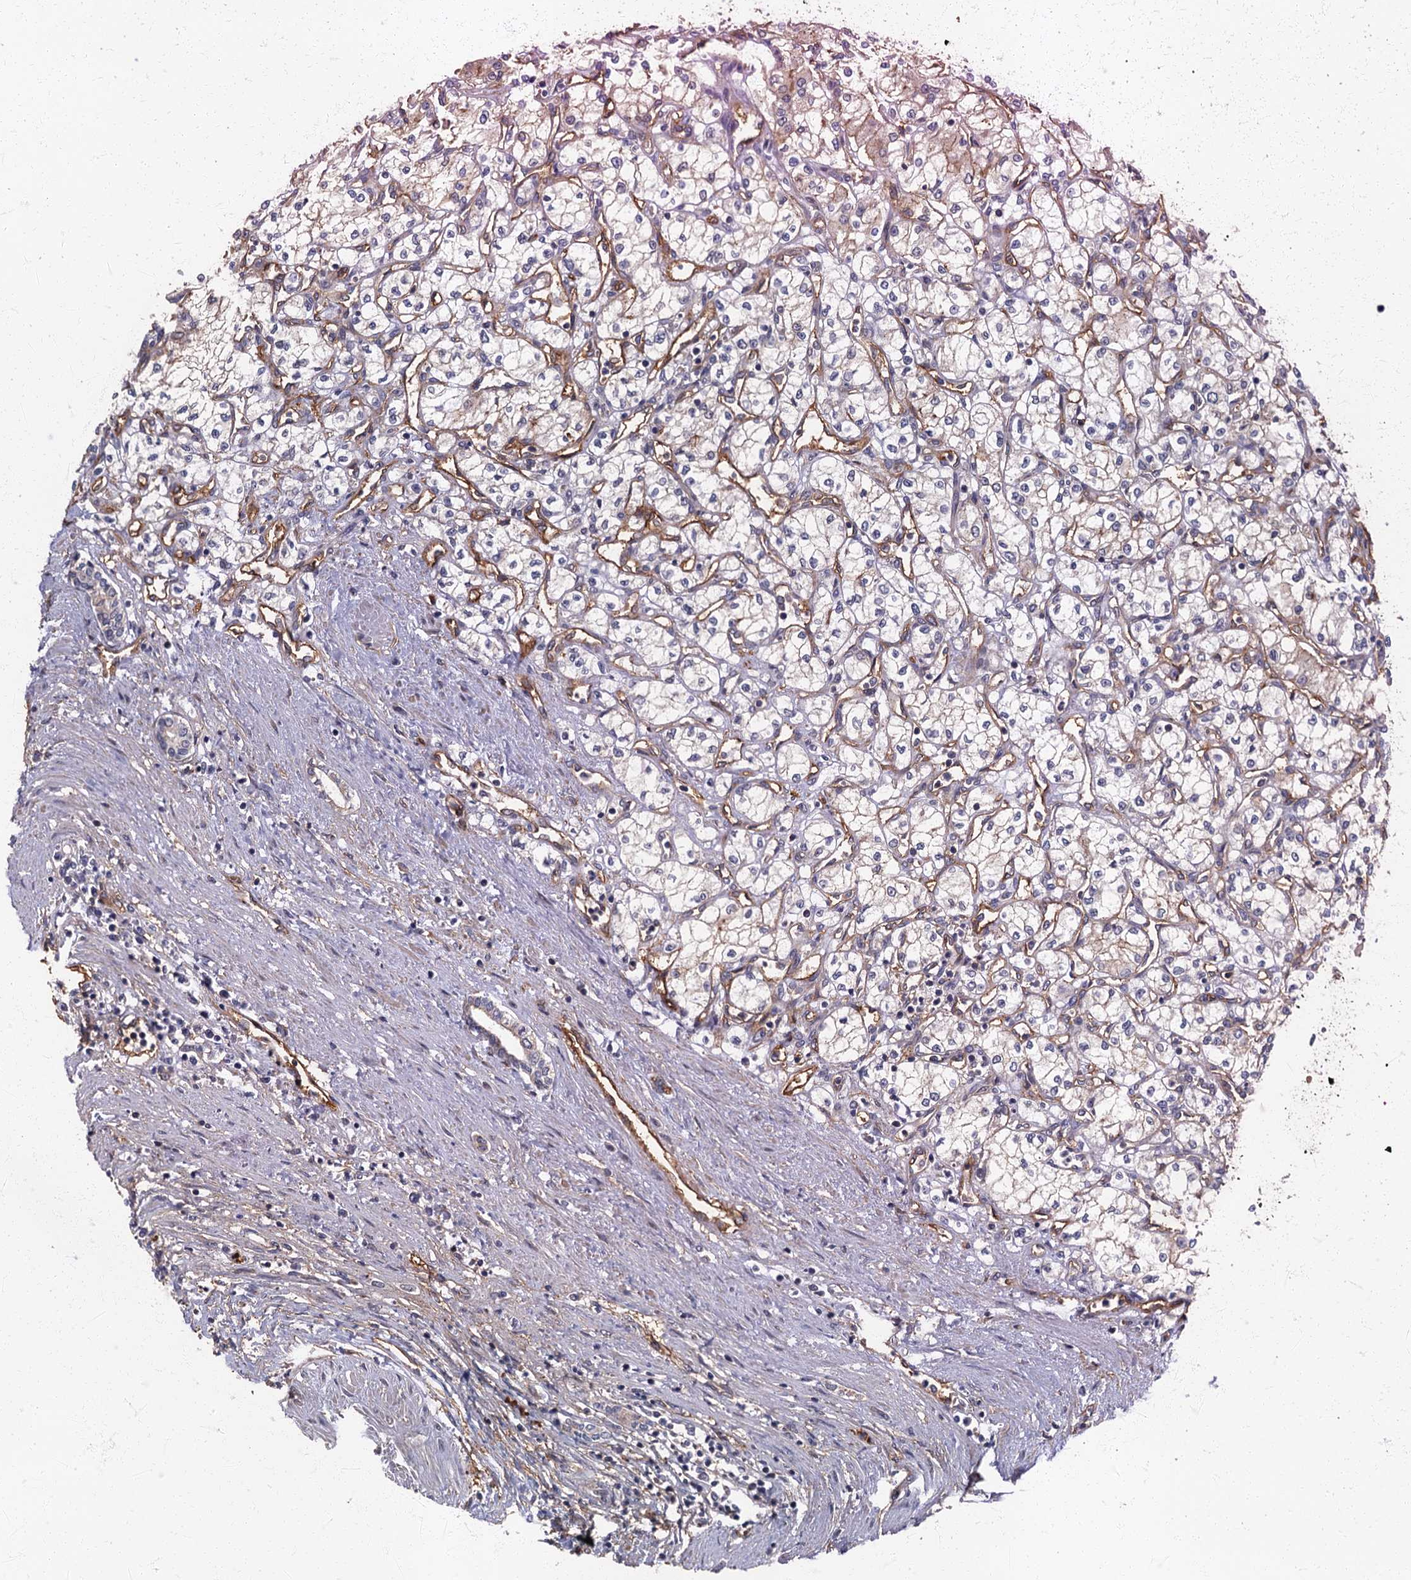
{"staining": {"intensity": "weak", "quantity": "<25%", "location": "cytoplasmic/membranous"}, "tissue": "renal cancer", "cell_type": "Tumor cells", "image_type": "cancer", "snomed": [{"axis": "morphology", "description": "Adenocarcinoma, NOS"}, {"axis": "topography", "description": "Kidney"}], "caption": "The IHC photomicrograph has no significant positivity in tumor cells of renal cancer (adenocarcinoma) tissue. Nuclei are stained in blue.", "gene": "ARL11", "patient": {"sex": "male", "age": 59}}